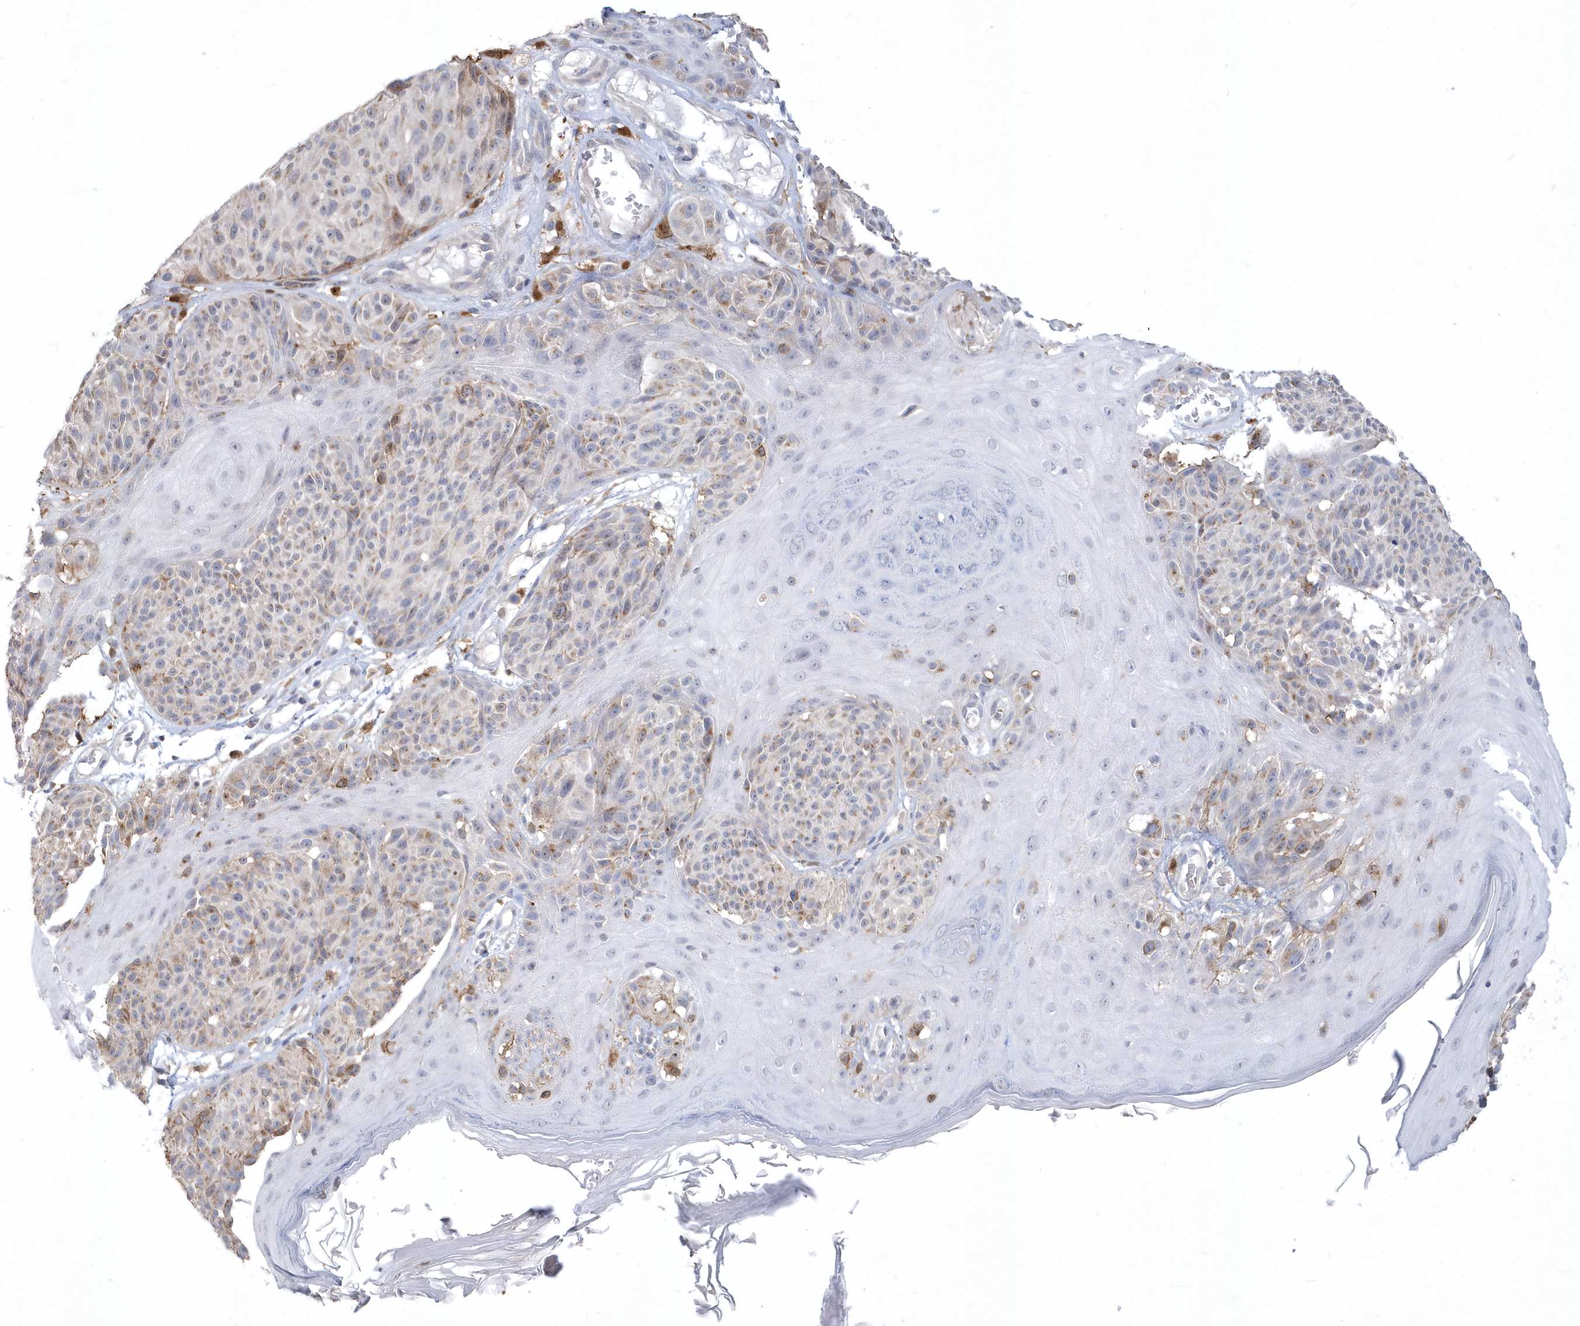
{"staining": {"intensity": "negative", "quantity": "none", "location": "none"}, "tissue": "melanoma", "cell_type": "Tumor cells", "image_type": "cancer", "snomed": [{"axis": "morphology", "description": "Malignant melanoma, NOS"}, {"axis": "topography", "description": "Skin"}], "caption": "A high-resolution micrograph shows immunohistochemistry (IHC) staining of melanoma, which displays no significant staining in tumor cells.", "gene": "TSPEAR", "patient": {"sex": "male", "age": 83}}